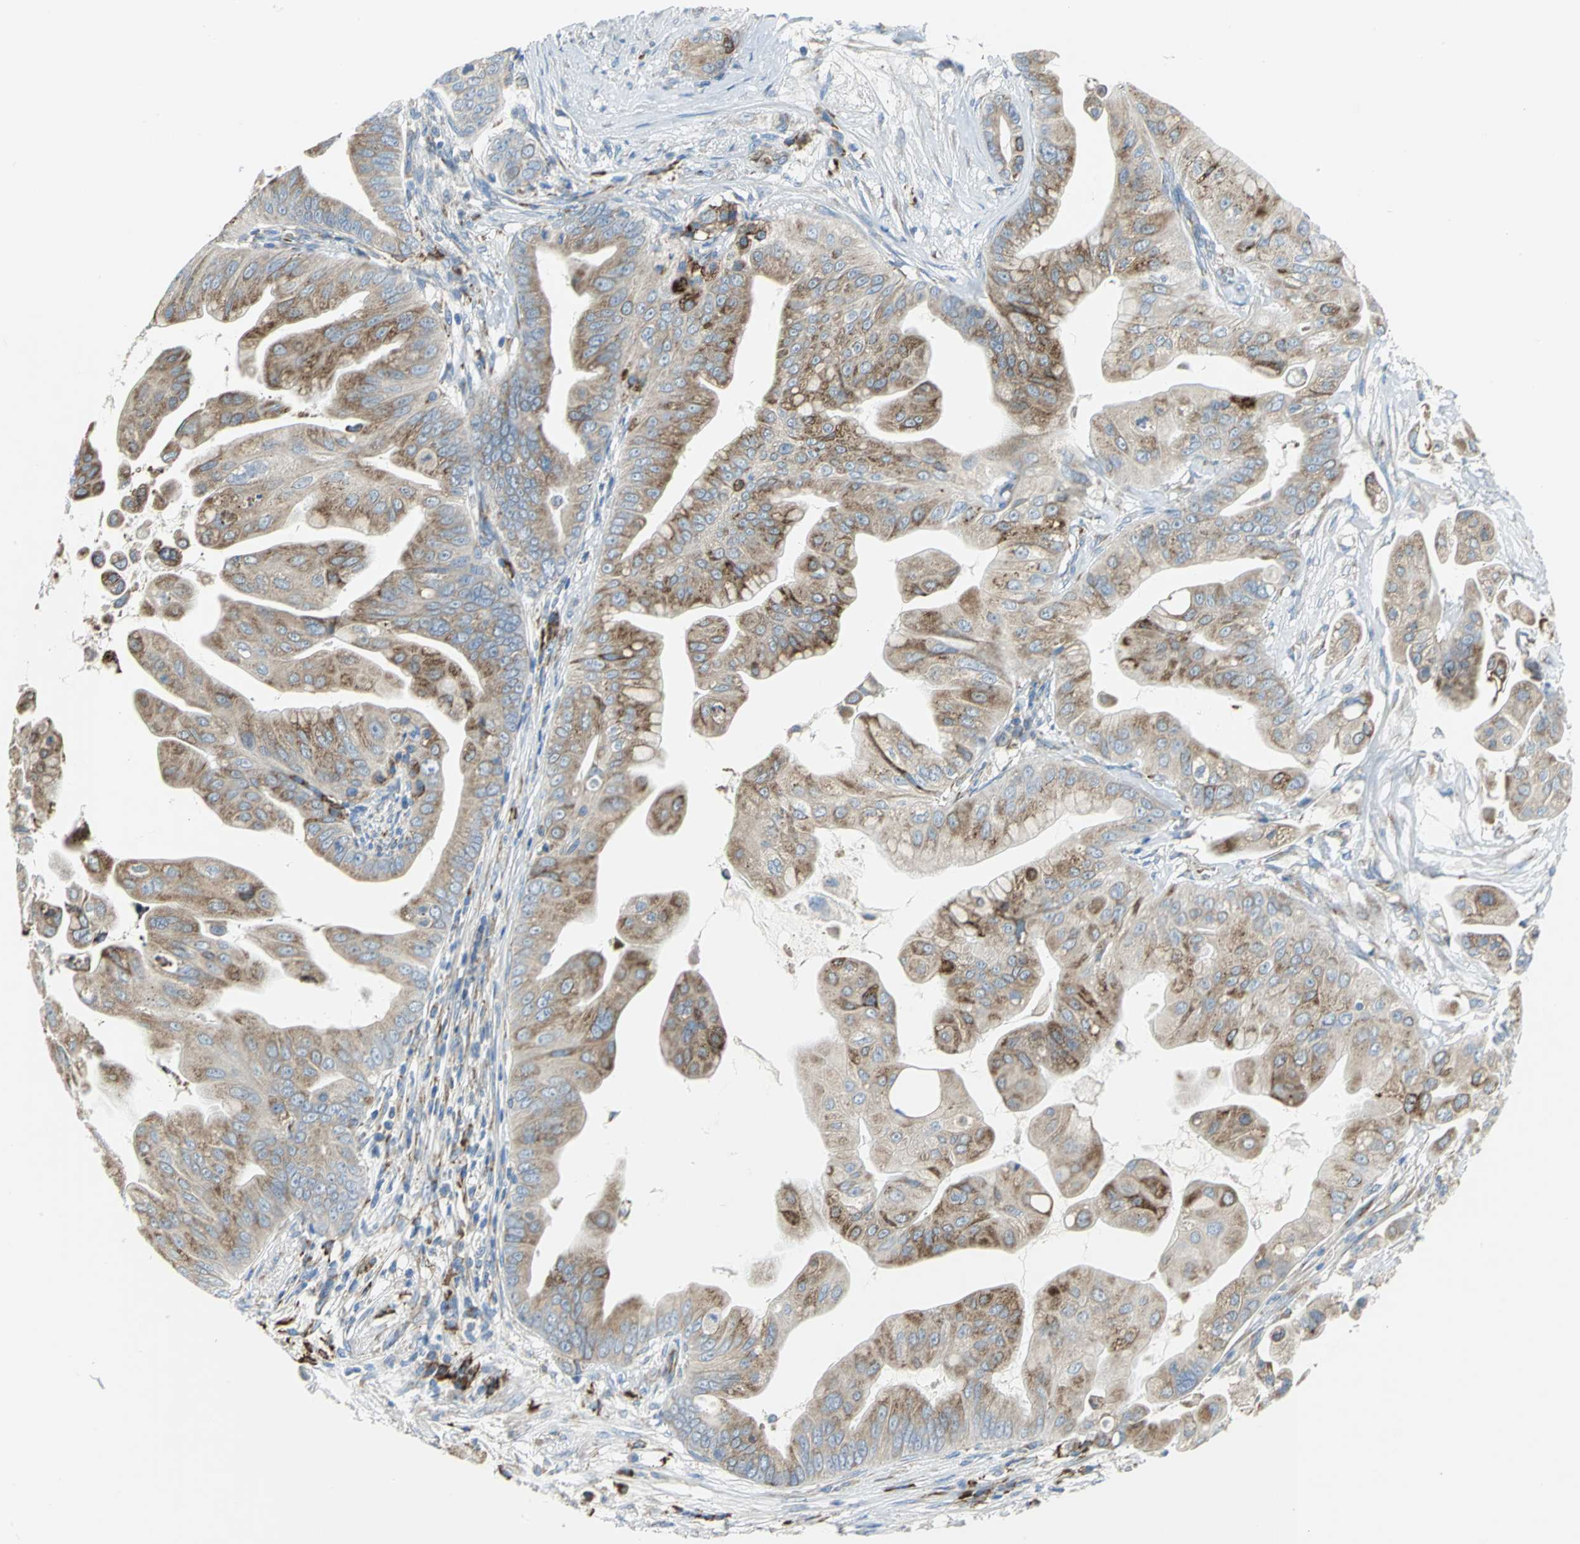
{"staining": {"intensity": "strong", "quantity": ">75%", "location": "cytoplasmic/membranous"}, "tissue": "pancreatic cancer", "cell_type": "Tumor cells", "image_type": "cancer", "snomed": [{"axis": "morphology", "description": "Adenocarcinoma, NOS"}, {"axis": "topography", "description": "Pancreas"}], "caption": "Strong cytoplasmic/membranous staining is appreciated in about >75% of tumor cells in adenocarcinoma (pancreatic).", "gene": "TULP4", "patient": {"sex": "female", "age": 75}}